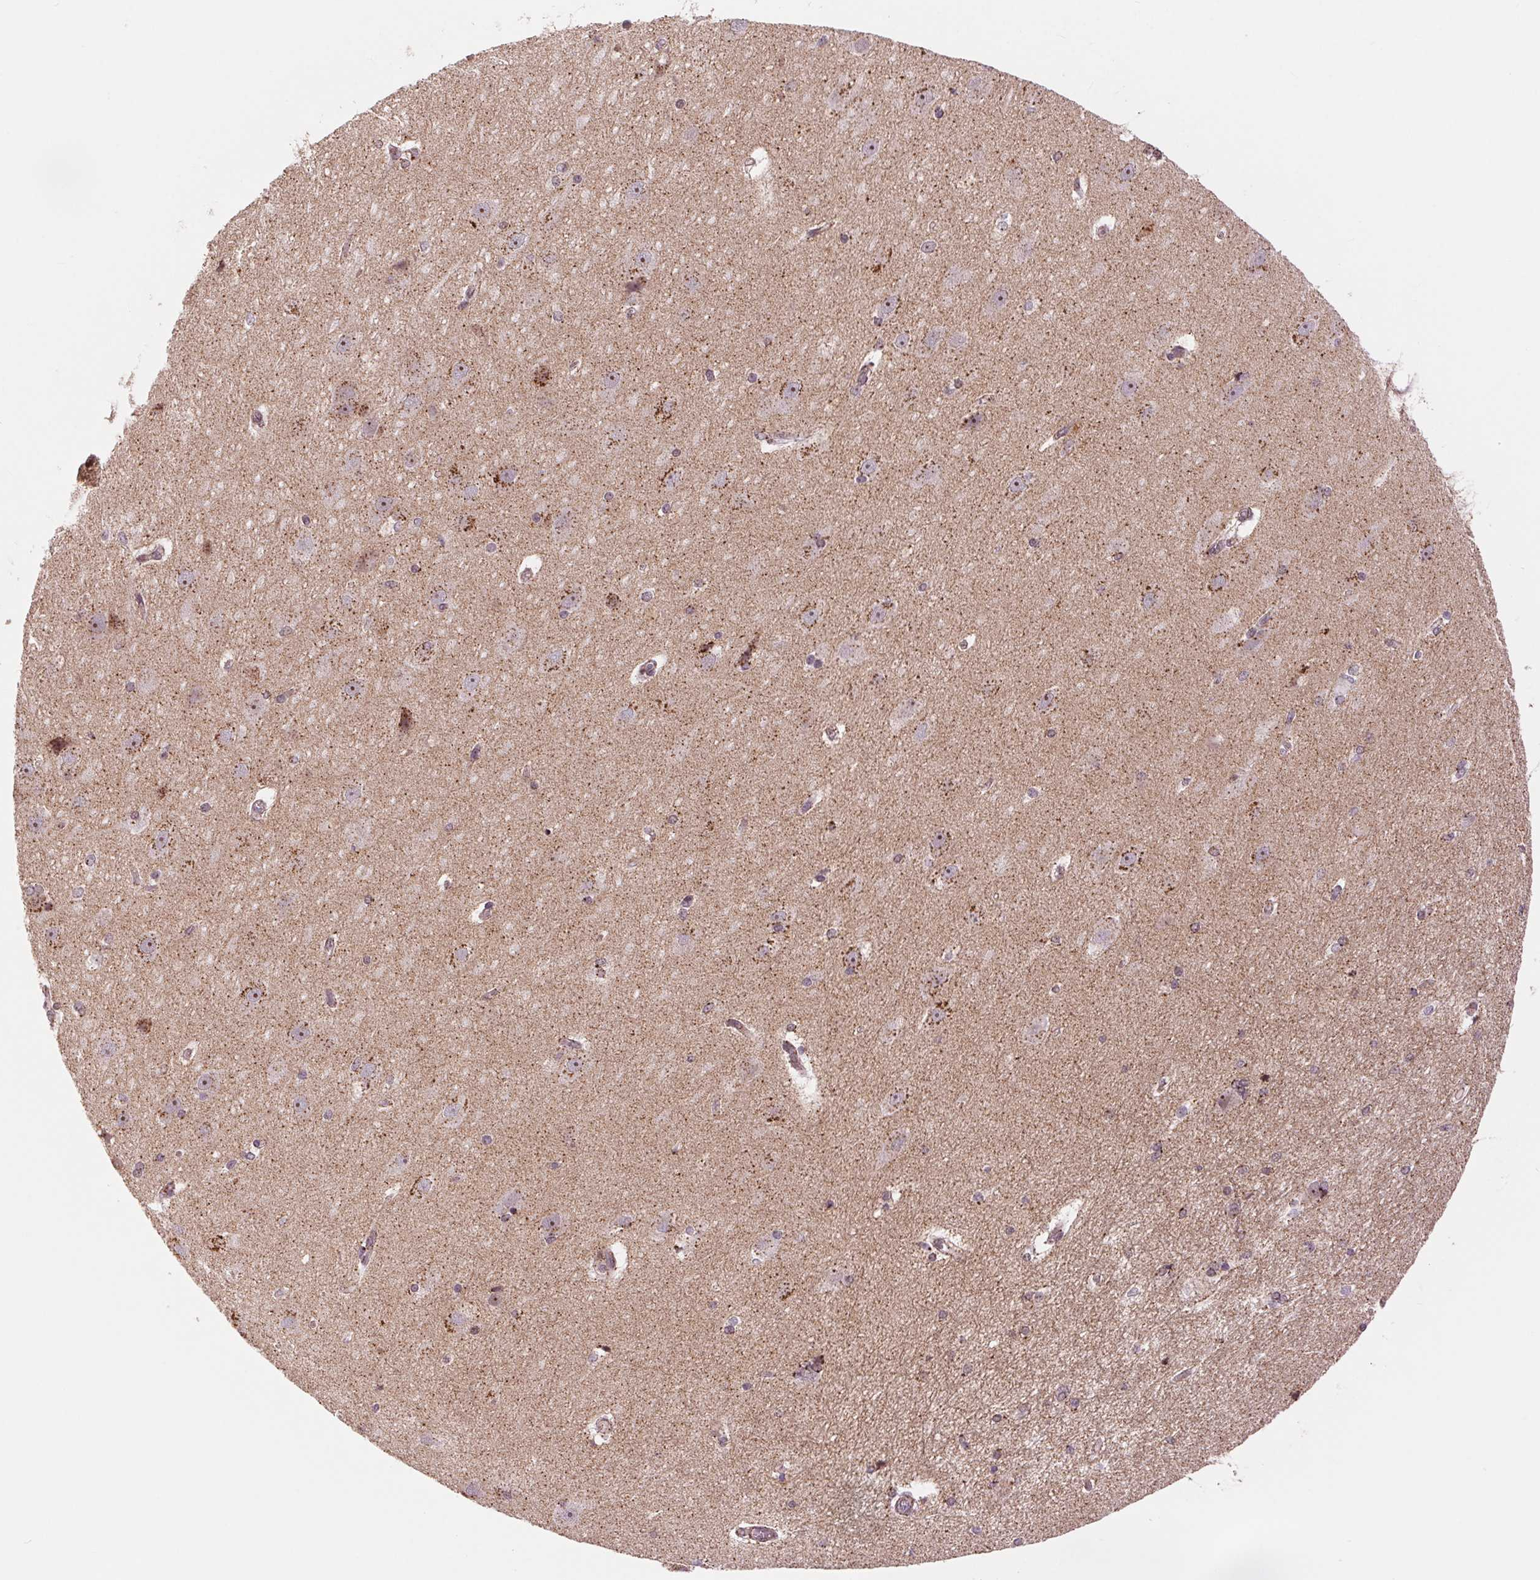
{"staining": {"intensity": "weak", "quantity": "<25%", "location": "cytoplasmic/membranous,nuclear"}, "tissue": "hippocampus", "cell_type": "Glial cells", "image_type": "normal", "snomed": [{"axis": "morphology", "description": "Normal tissue, NOS"}, {"axis": "topography", "description": "Cerebral cortex"}, {"axis": "topography", "description": "Hippocampus"}], "caption": "This is an IHC photomicrograph of normal hippocampus. There is no positivity in glial cells.", "gene": "CHMP4B", "patient": {"sex": "female", "age": 19}}